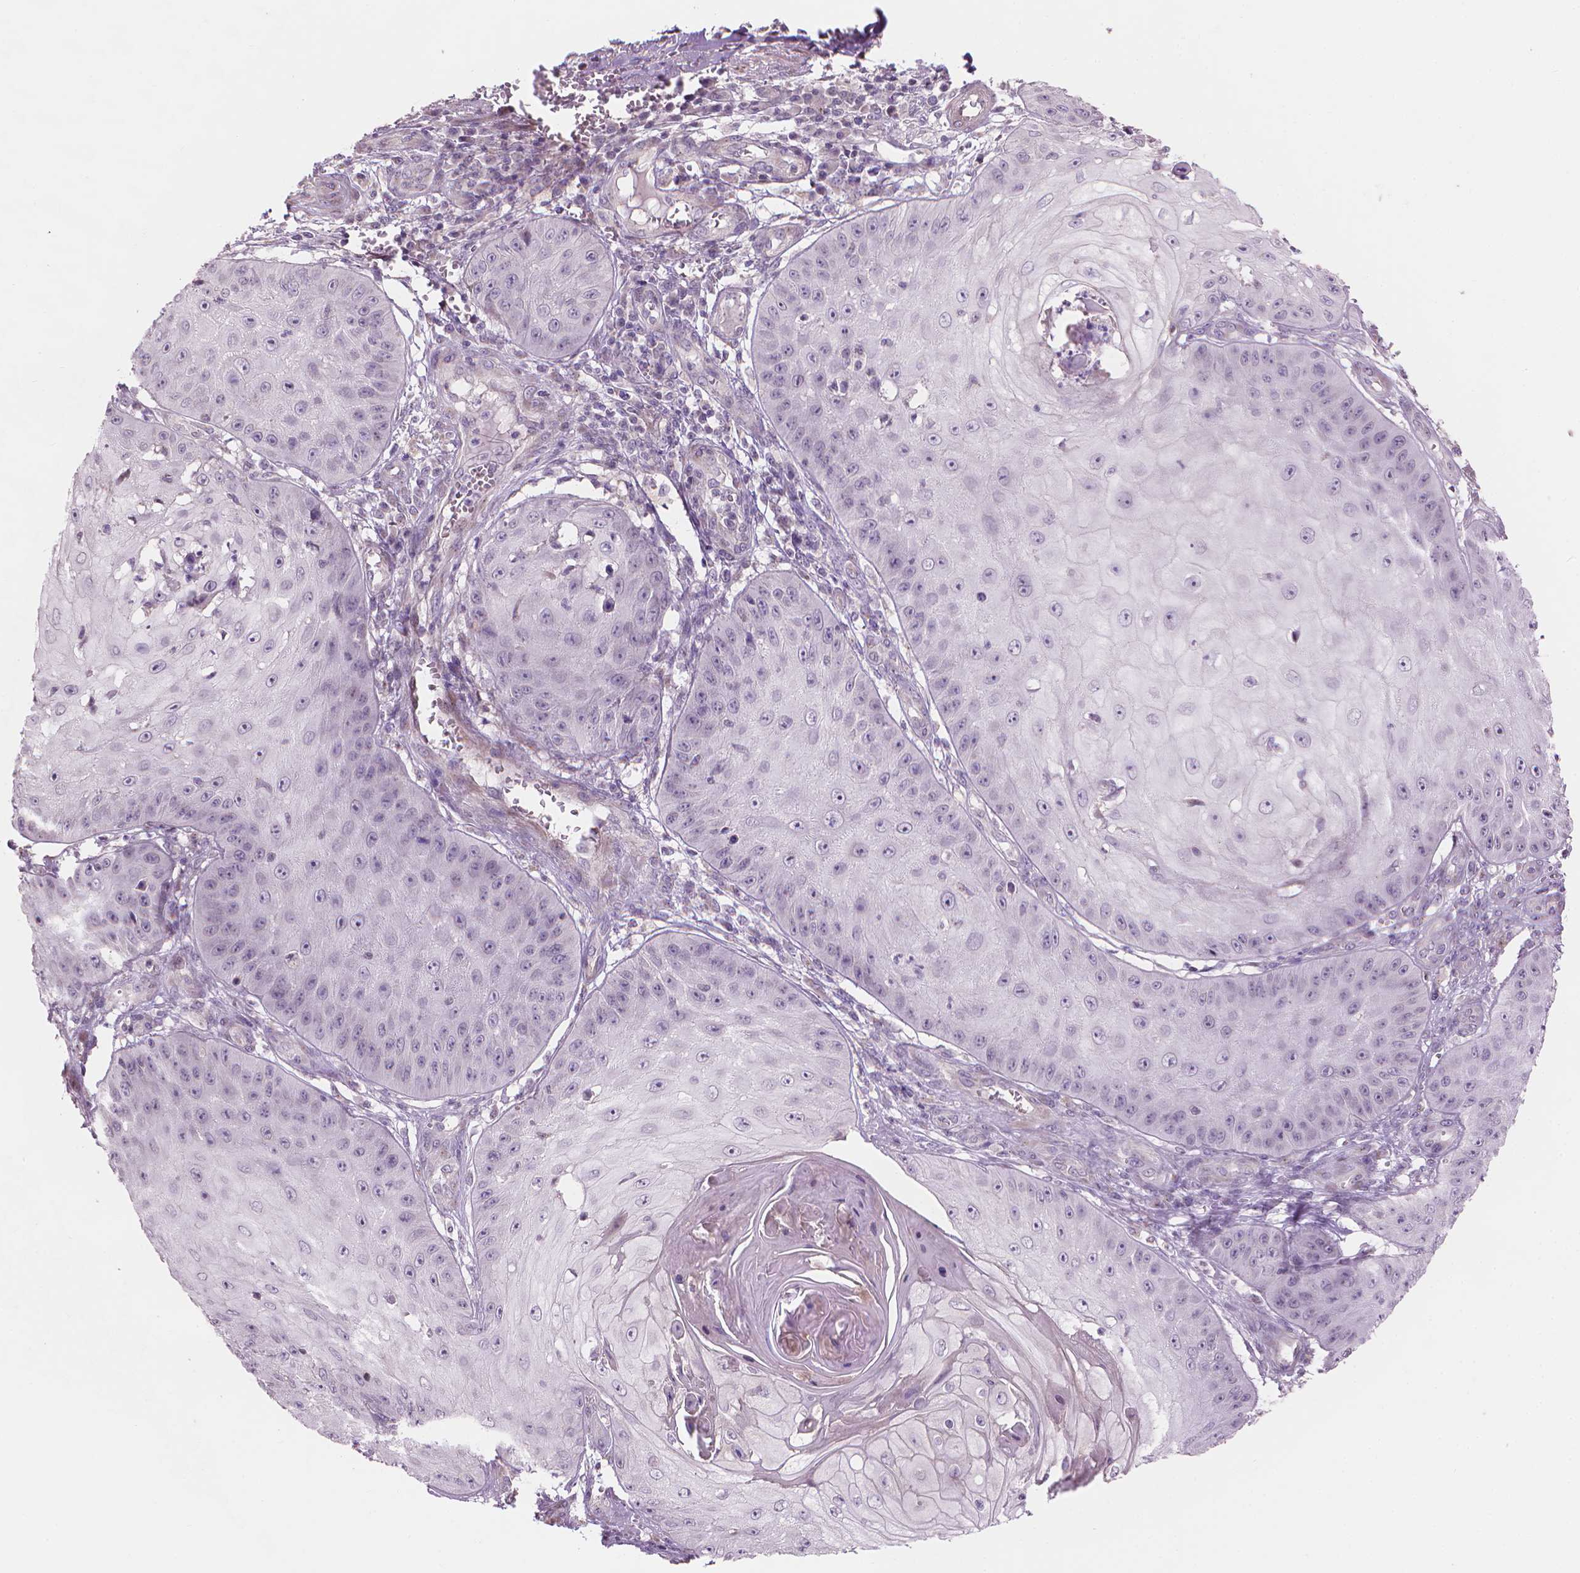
{"staining": {"intensity": "weak", "quantity": "<25%", "location": "nuclear"}, "tissue": "skin cancer", "cell_type": "Tumor cells", "image_type": "cancer", "snomed": [{"axis": "morphology", "description": "Squamous cell carcinoma, NOS"}, {"axis": "topography", "description": "Skin"}], "caption": "This is an IHC image of human skin squamous cell carcinoma. There is no expression in tumor cells.", "gene": "IFFO1", "patient": {"sex": "male", "age": 70}}